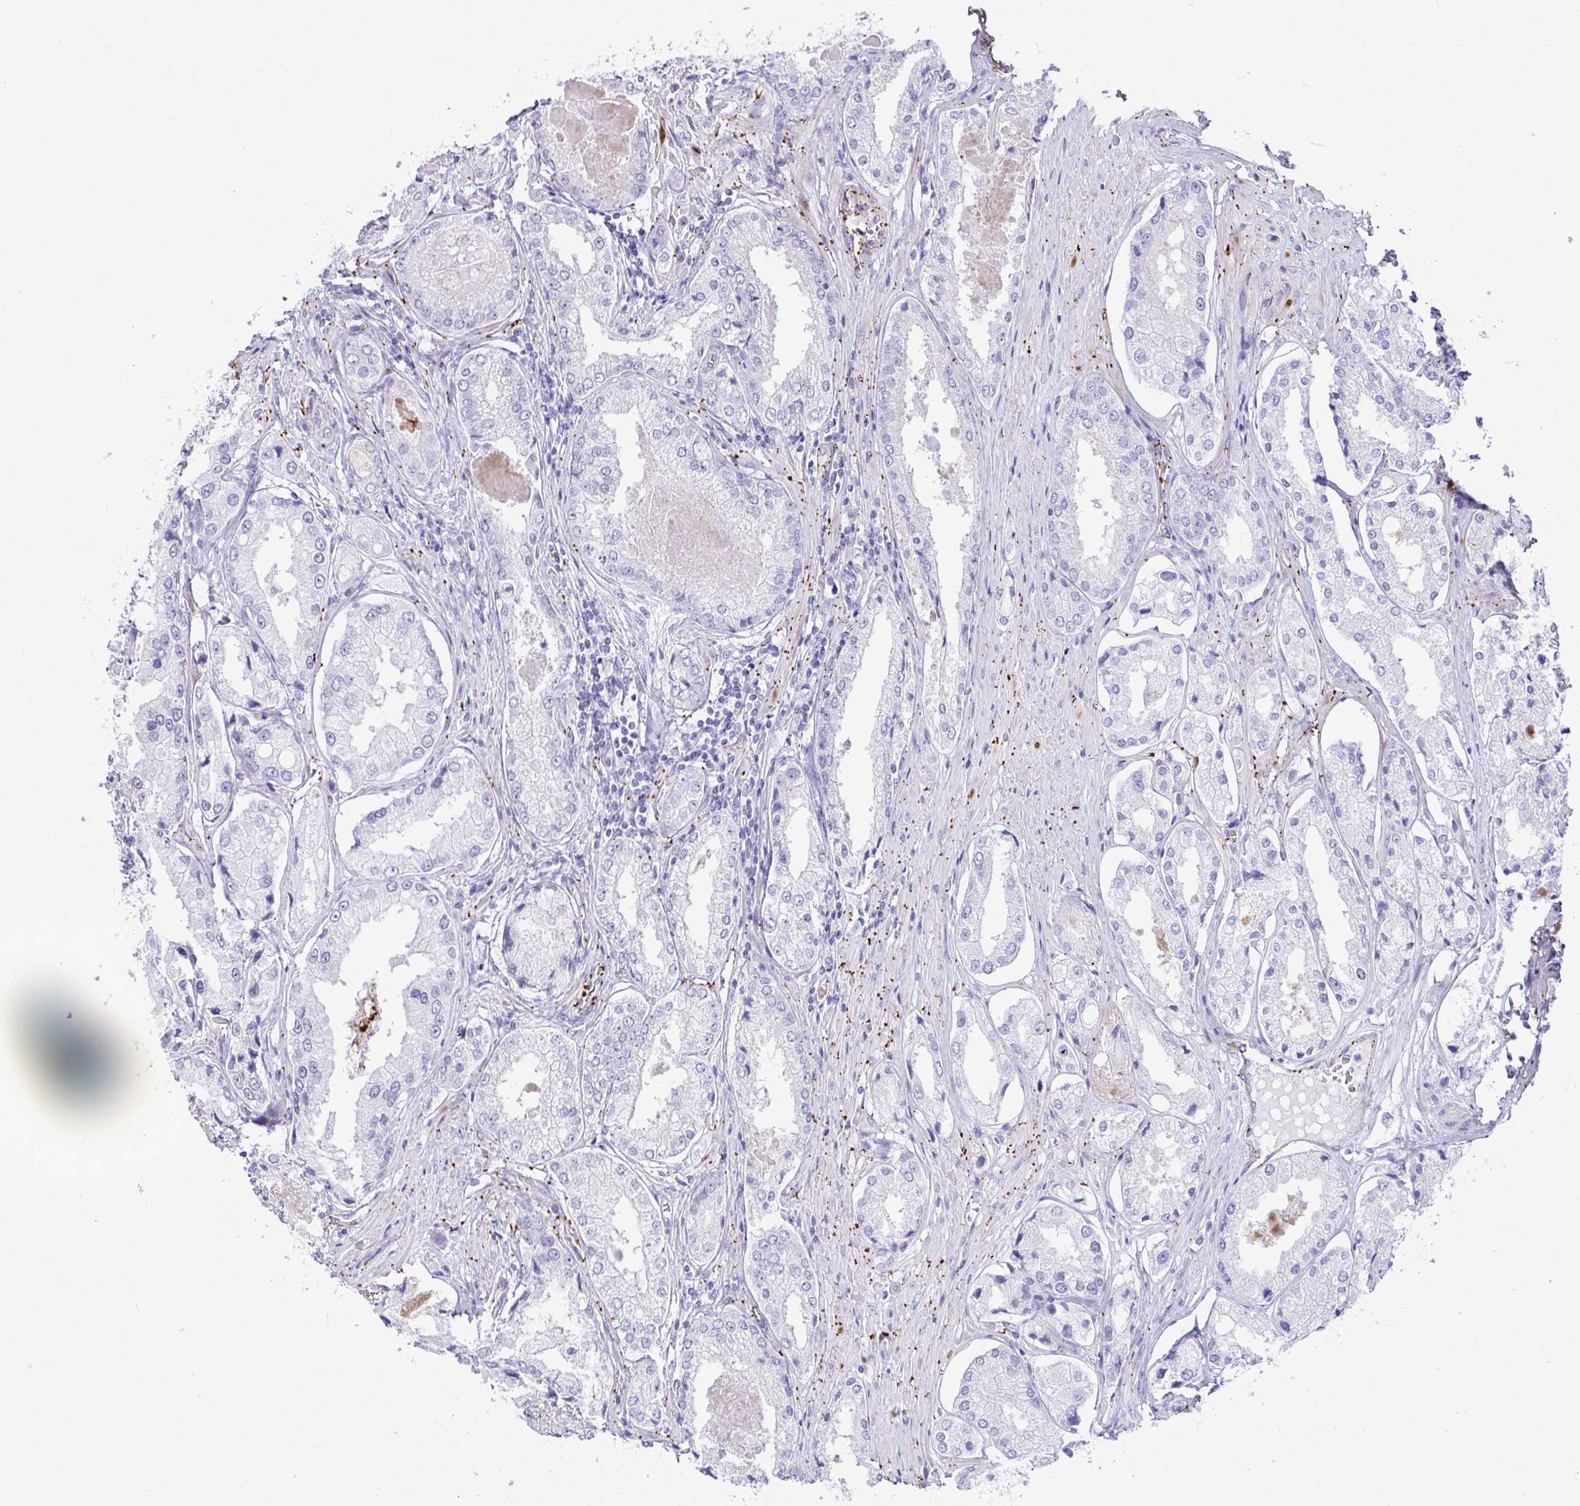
{"staining": {"intensity": "negative", "quantity": "none", "location": "none"}, "tissue": "prostate cancer", "cell_type": "Tumor cells", "image_type": "cancer", "snomed": [{"axis": "morphology", "description": "Adenocarcinoma, Low grade"}, {"axis": "topography", "description": "Prostate"}], "caption": "A histopathology image of human prostate cancer is negative for staining in tumor cells.", "gene": "UBL3", "patient": {"sex": "male", "age": 68}}